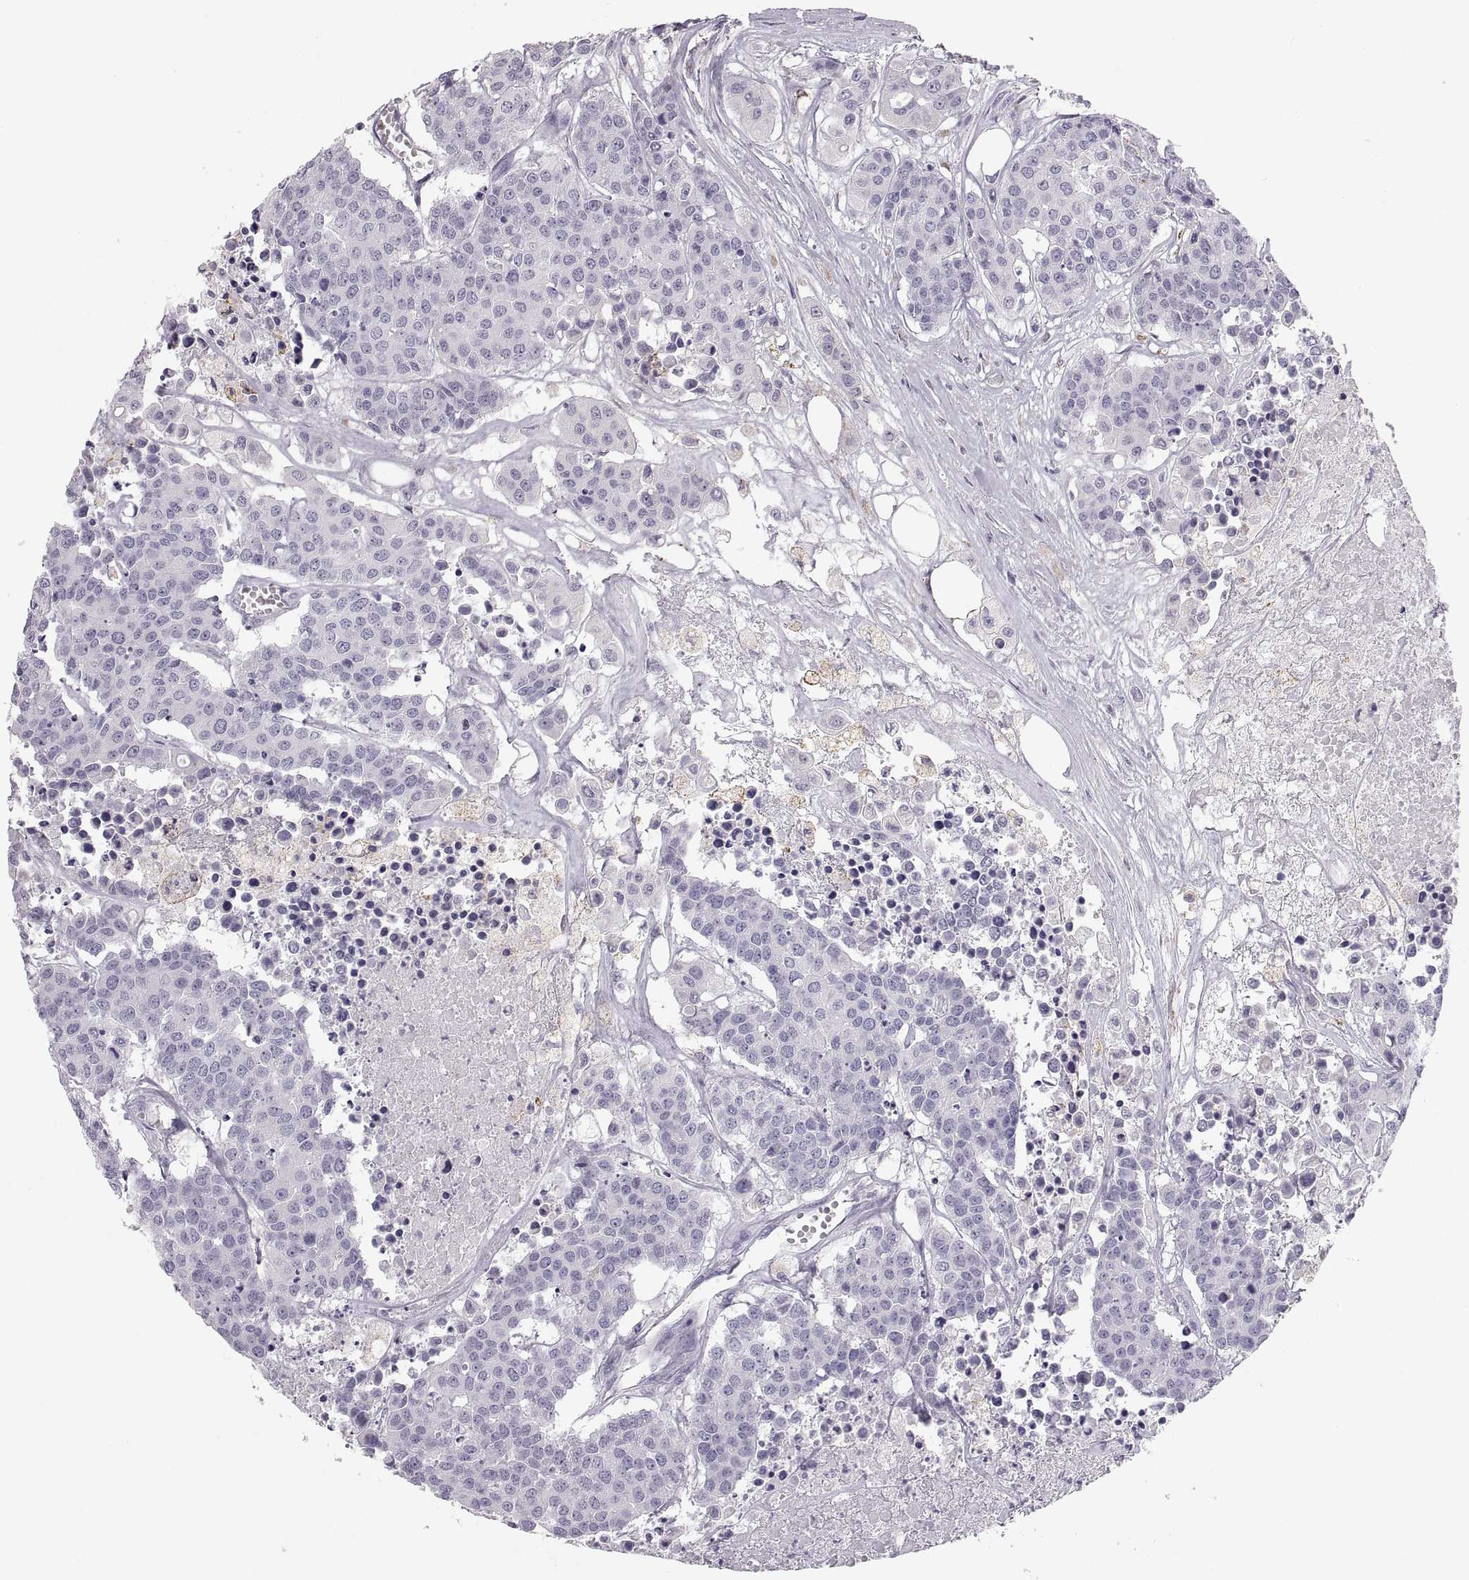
{"staining": {"intensity": "negative", "quantity": "none", "location": "none"}, "tissue": "carcinoid", "cell_type": "Tumor cells", "image_type": "cancer", "snomed": [{"axis": "morphology", "description": "Carcinoid, malignant, NOS"}, {"axis": "topography", "description": "Colon"}], "caption": "High magnification brightfield microscopy of carcinoid stained with DAB (3,3'-diaminobenzidine) (brown) and counterstained with hematoxylin (blue): tumor cells show no significant expression. (Brightfield microscopy of DAB (3,3'-diaminobenzidine) immunohistochemistry (IHC) at high magnification).", "gene": "COL9A3", "patient": {"sex": "male", "age": 81}}